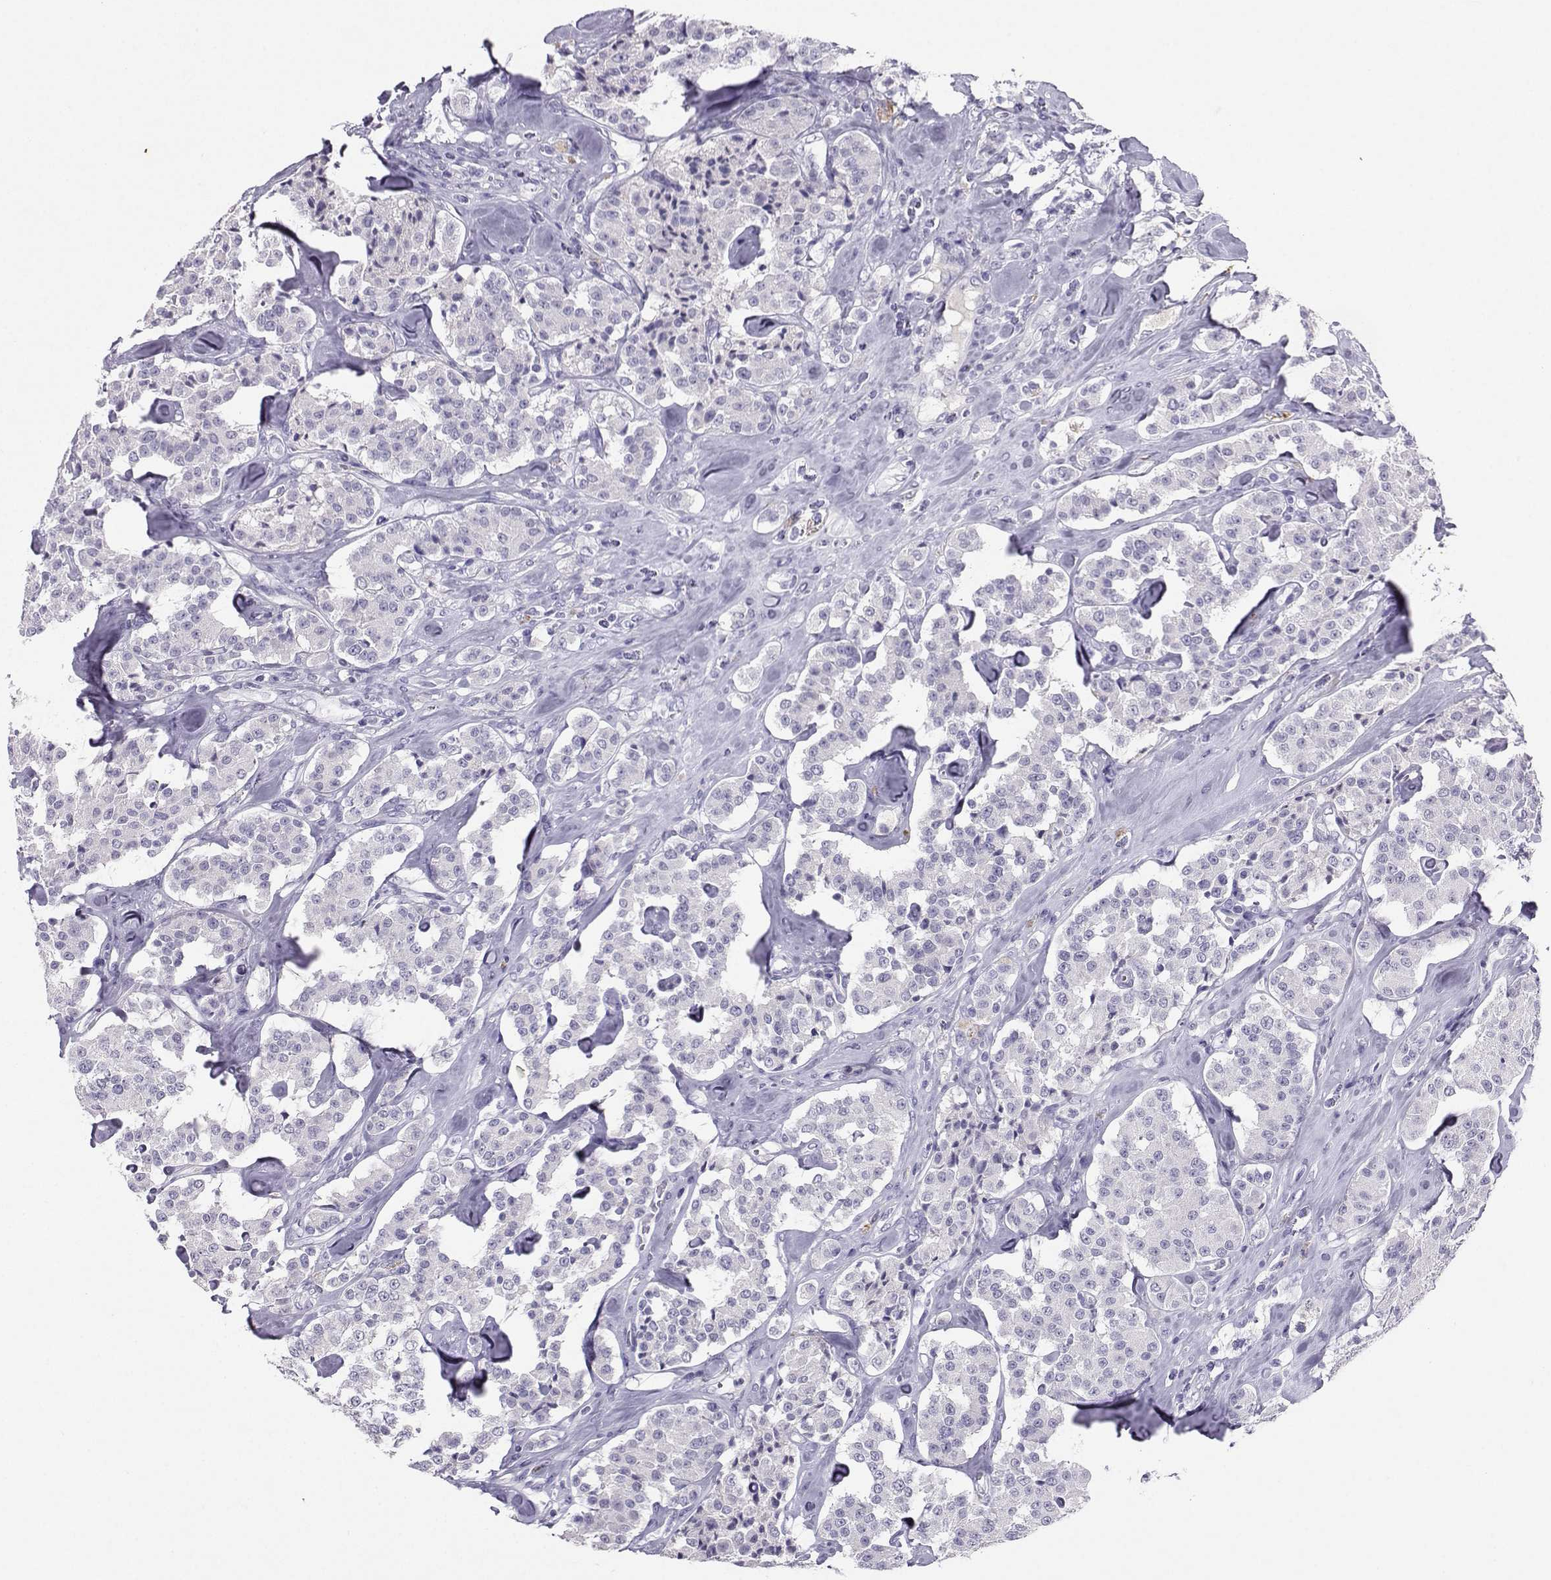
{"staining": {"intensity": "negative", "quantity": "none", "location": "none"}, "tissue": "carcinoid", "cell_type": "Tumor cells", "image_type": "cancer", "snomed": [{"axis": "morphology", "description": "Carcinoid, malignant, NOS"}, {"axis": "topography", "description": "Pancreas"}], "caption": "A high-resolution photomicrograph shows immunohistochemistry staining of malignant carcinoid, which reveals no significant positivity in tumor cells.", "gene": "GRIK4", "patient": {"sex": "male", "age": 41}}